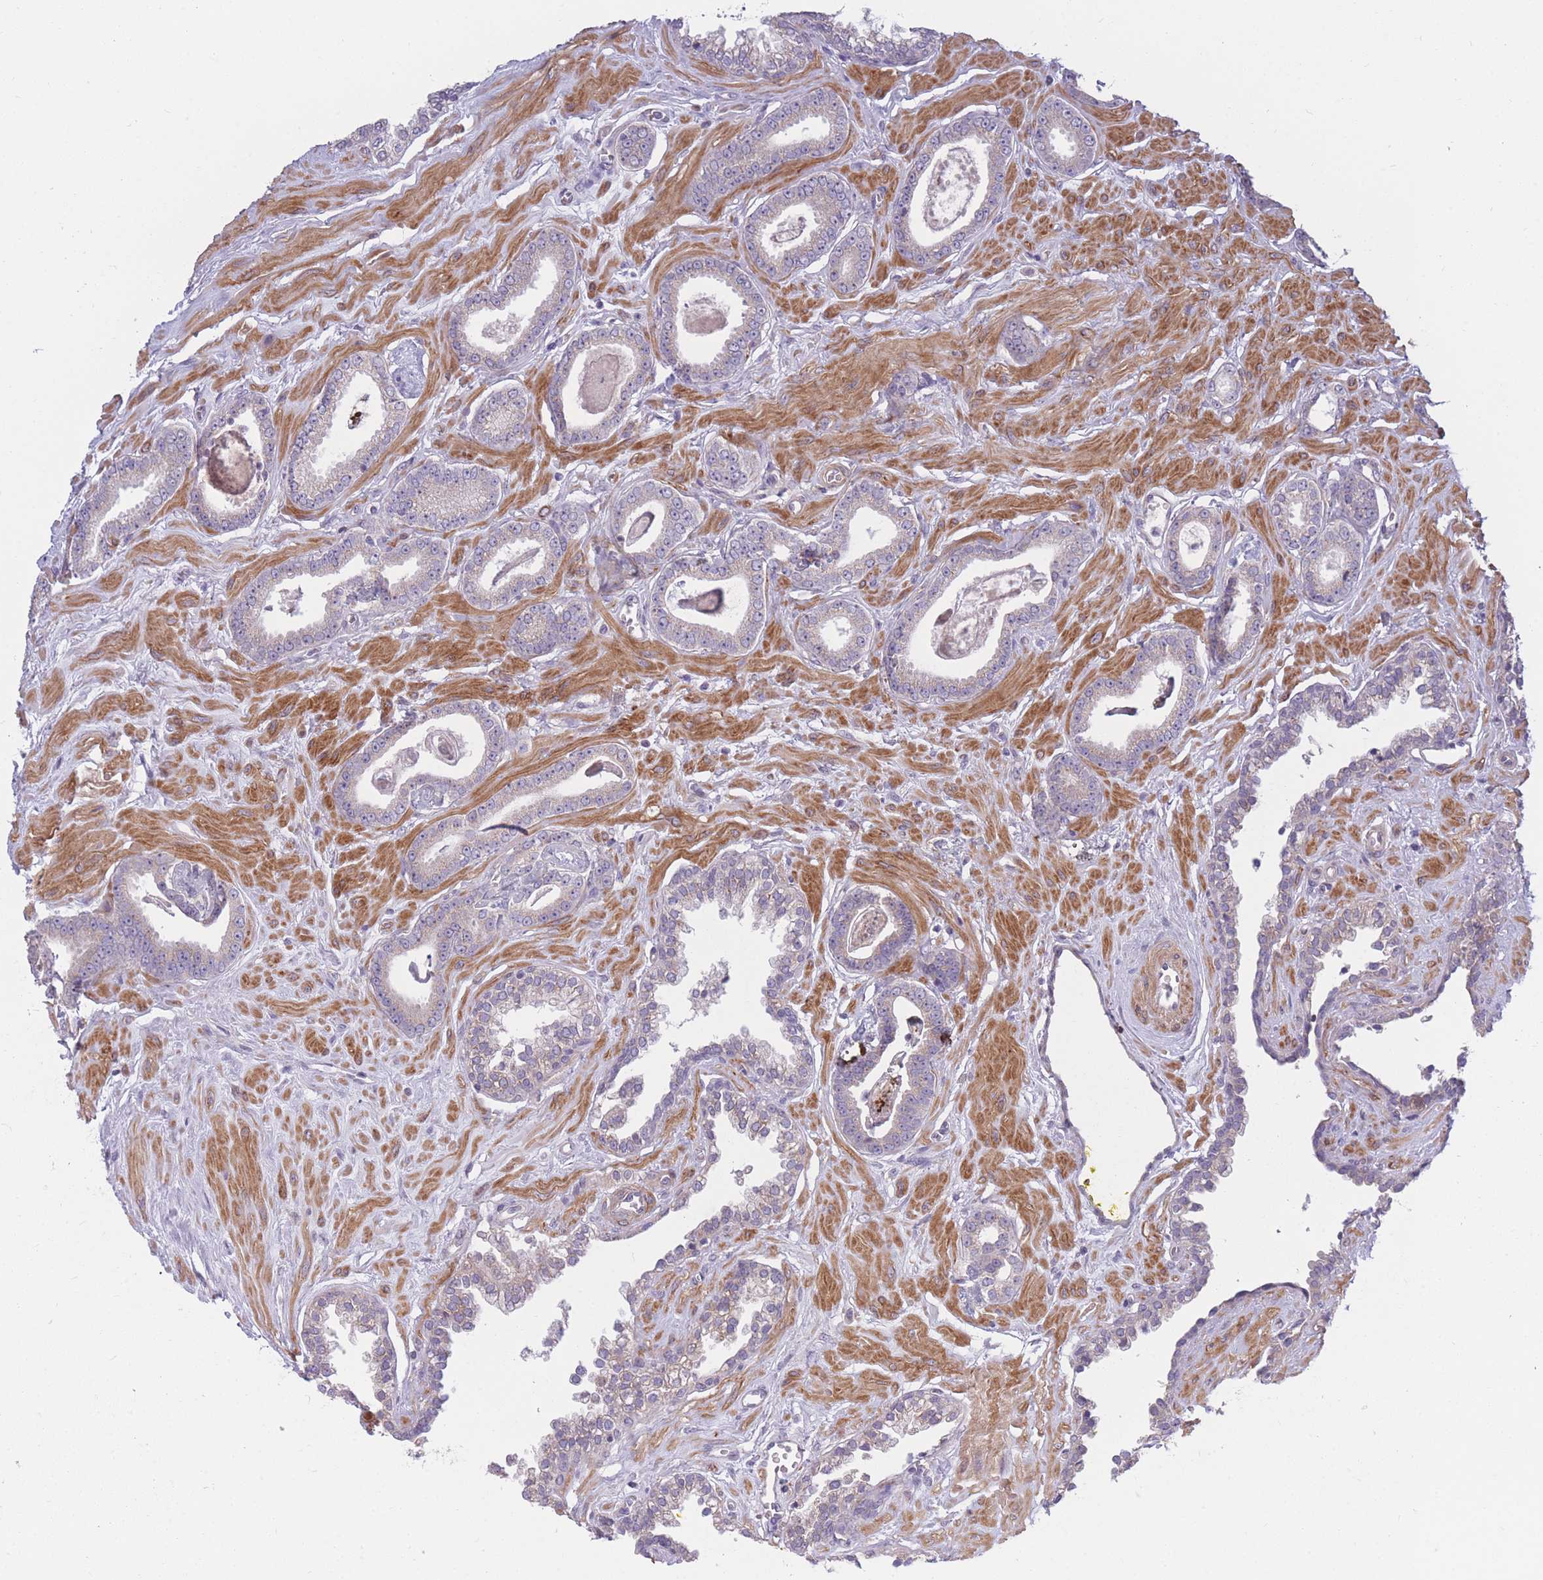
{"staining": {"intensity": "negative", "quantity": "none", "location": "none"}, "tissue": "prostate cancer", "cell_type": "Tumor cells", "image_type": "cancer", "snomed": [{"axis": "morphology", "description": "Adenocarcinoma, Low grade"}, {"axis": "topography", "description": "Prostate"}], "caption": "Immunohistochemistry (IHC) of prostate cancer displays no positivity in tumor cells.", "gene": "CCNQ", "patient": {"sex": "male", "age": 60}}